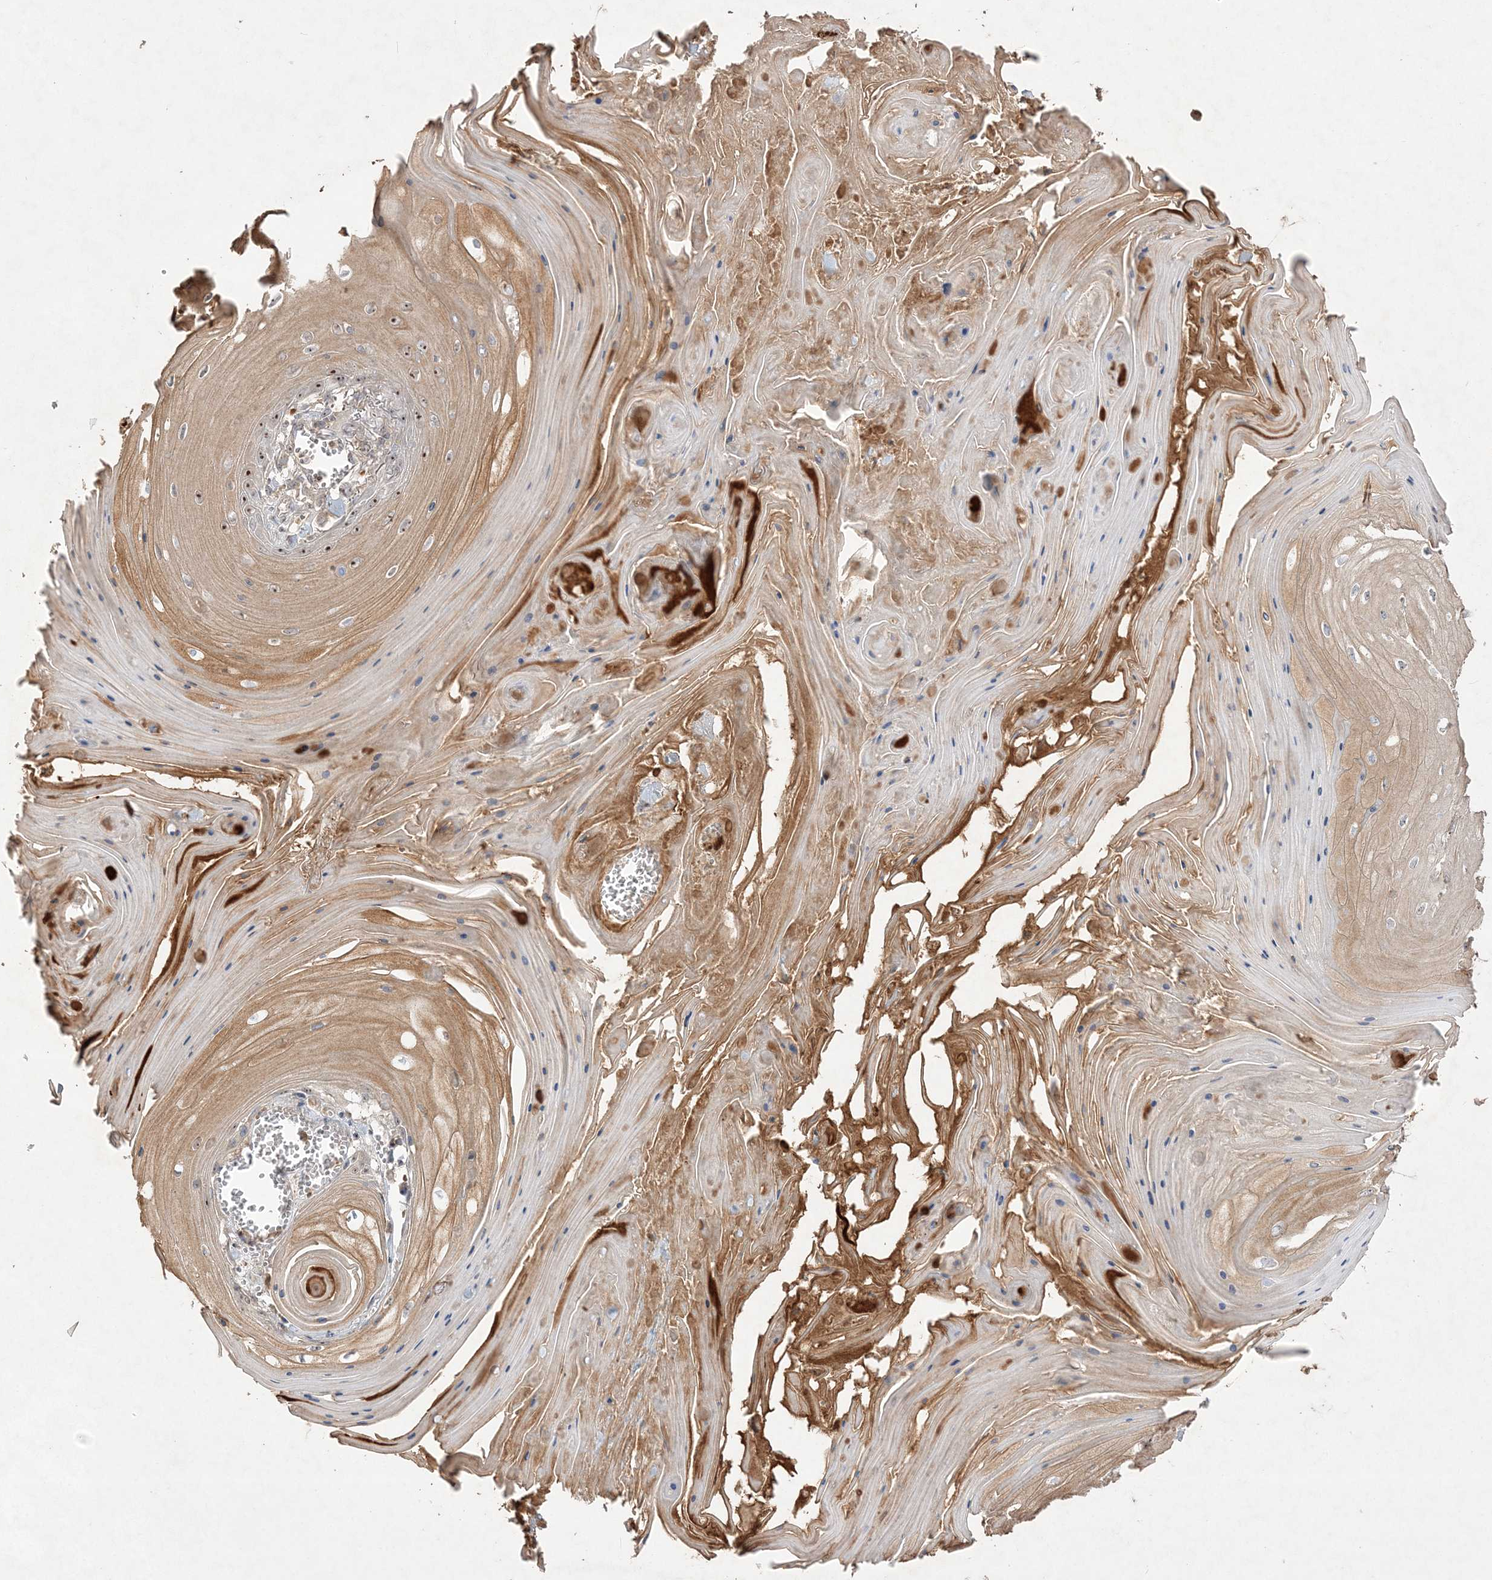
{"staining": {"intensity": "moderate", "quantity": "25%-75%", "location": "cytoplasmic/membranous,nuclear"}, "tissue": "skin cancer", "cell_type": "Tumor cells", "image_type": "cancer", "snomed": [{"axis": "morphology", "description": "Squamous cell carcinoma, NOS"}, {"axis": "topography", "description": "Skin"}], "caption": "Immunohistochemical staining of human squamous cell carcinoma (skin) shows medium levels of moderate cytoplasmic/membranous and nuclear positivity in approximately 25%-75% of tumor cells.", "gene": "NOP16", "patient": {"sex": "male", "age": 74}}